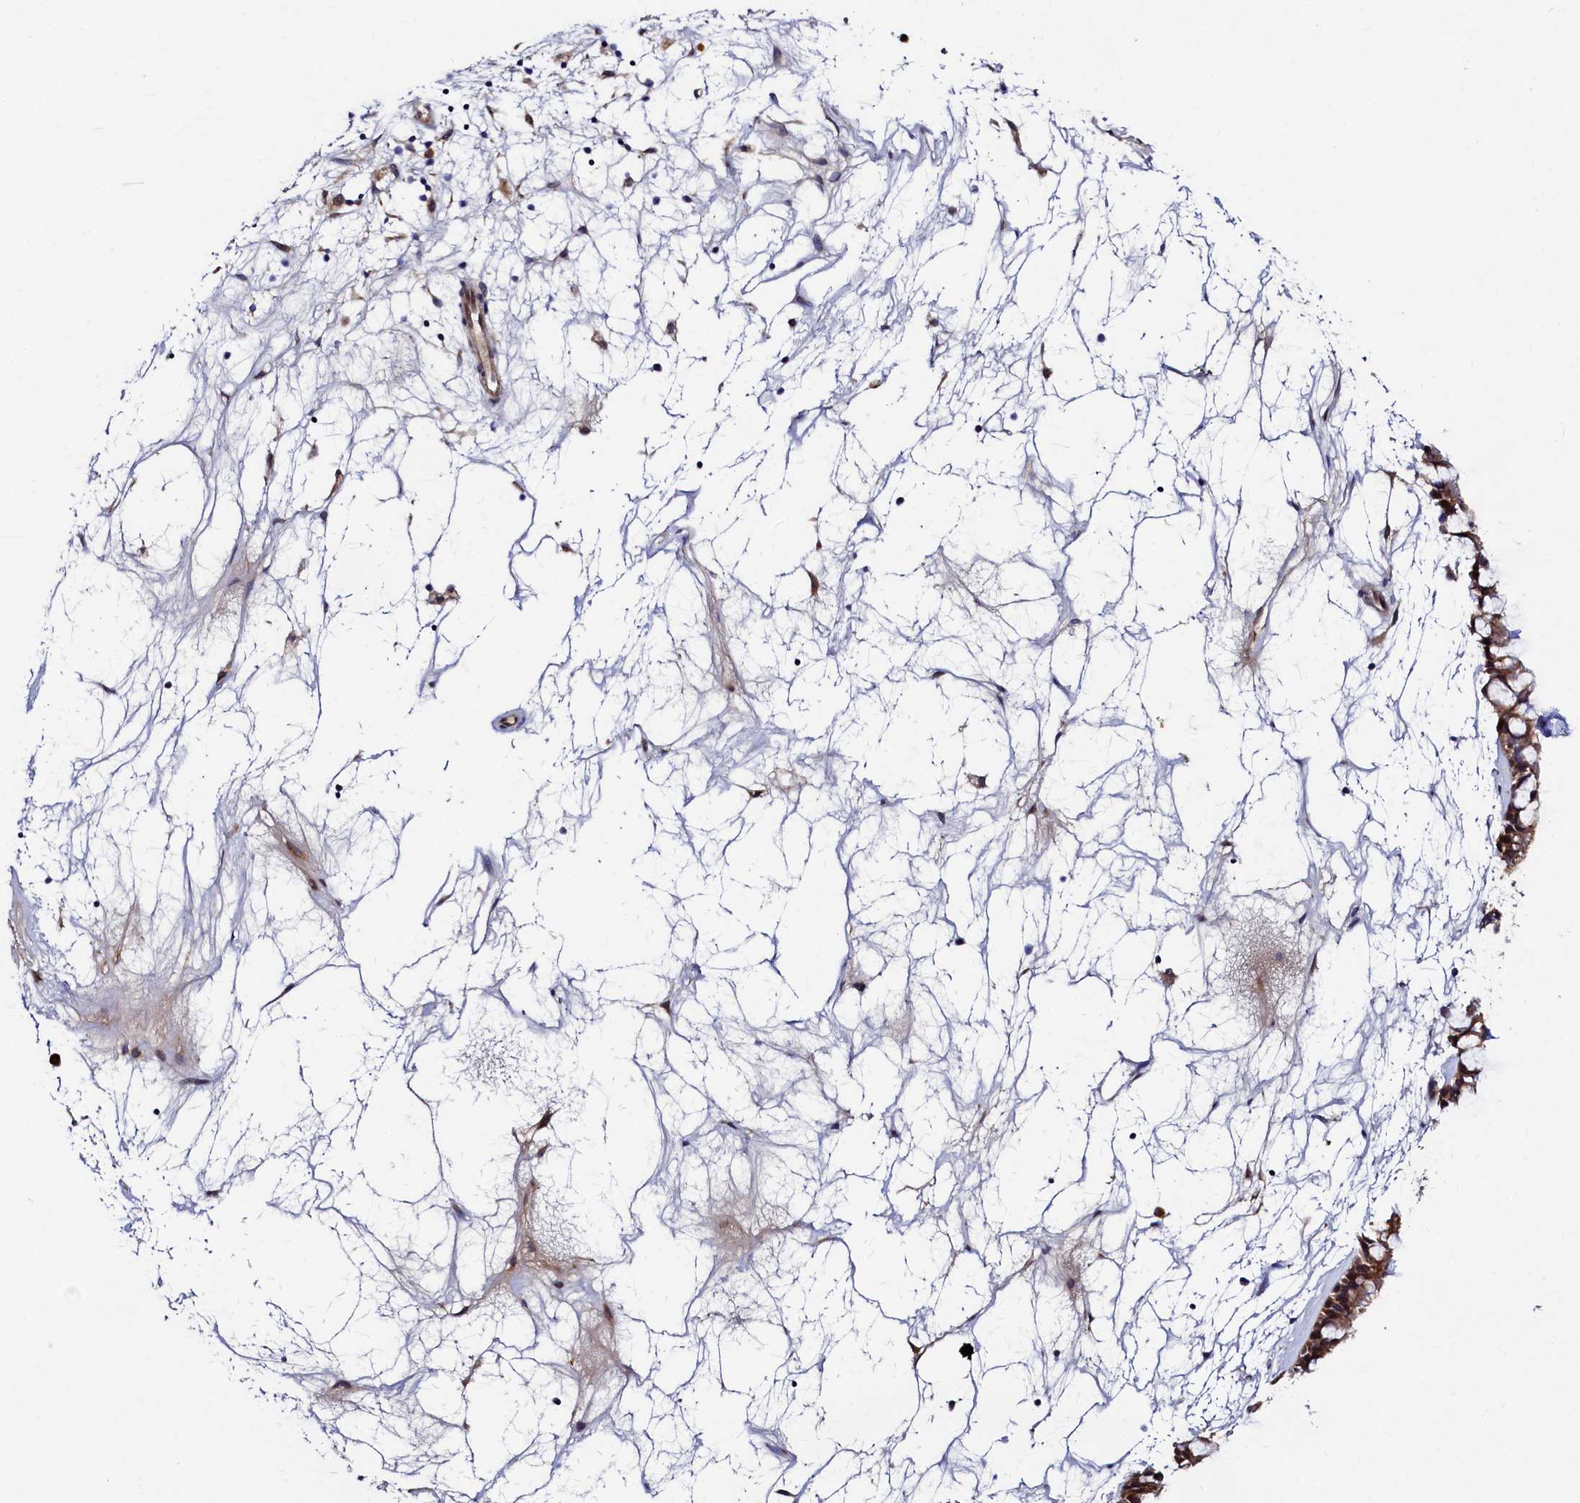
{"staining": {"intensity": "moderate", "quantity": ">75%", "location": "cytoplasmic/membranous"}, "tissue": "nasopharynx", "cell_type": "Respiratory epithelial cells", "image_type": "normal", "snomed": [{"axis": "morphology", "description": "Normal tissue, NOS"}, {"axis": "topography", "description": "Nasopharynx"}], "caption": "High-magnification brightfield microscopy of unremarkable nasopharynx stained with DAB (3,3'-diaminobenzidine) (brown) and counterstained with hematoxylin (blue). respiratory epithelial cells exhibit moderate cytoplasmic/membranous positivity is identified in approximately>75% of cells. (DAB IHC, brown staining for protein, blue staining for nuclei).", "gene": "SLC16A14", "patient": {"sex": "male", "age": 64}}